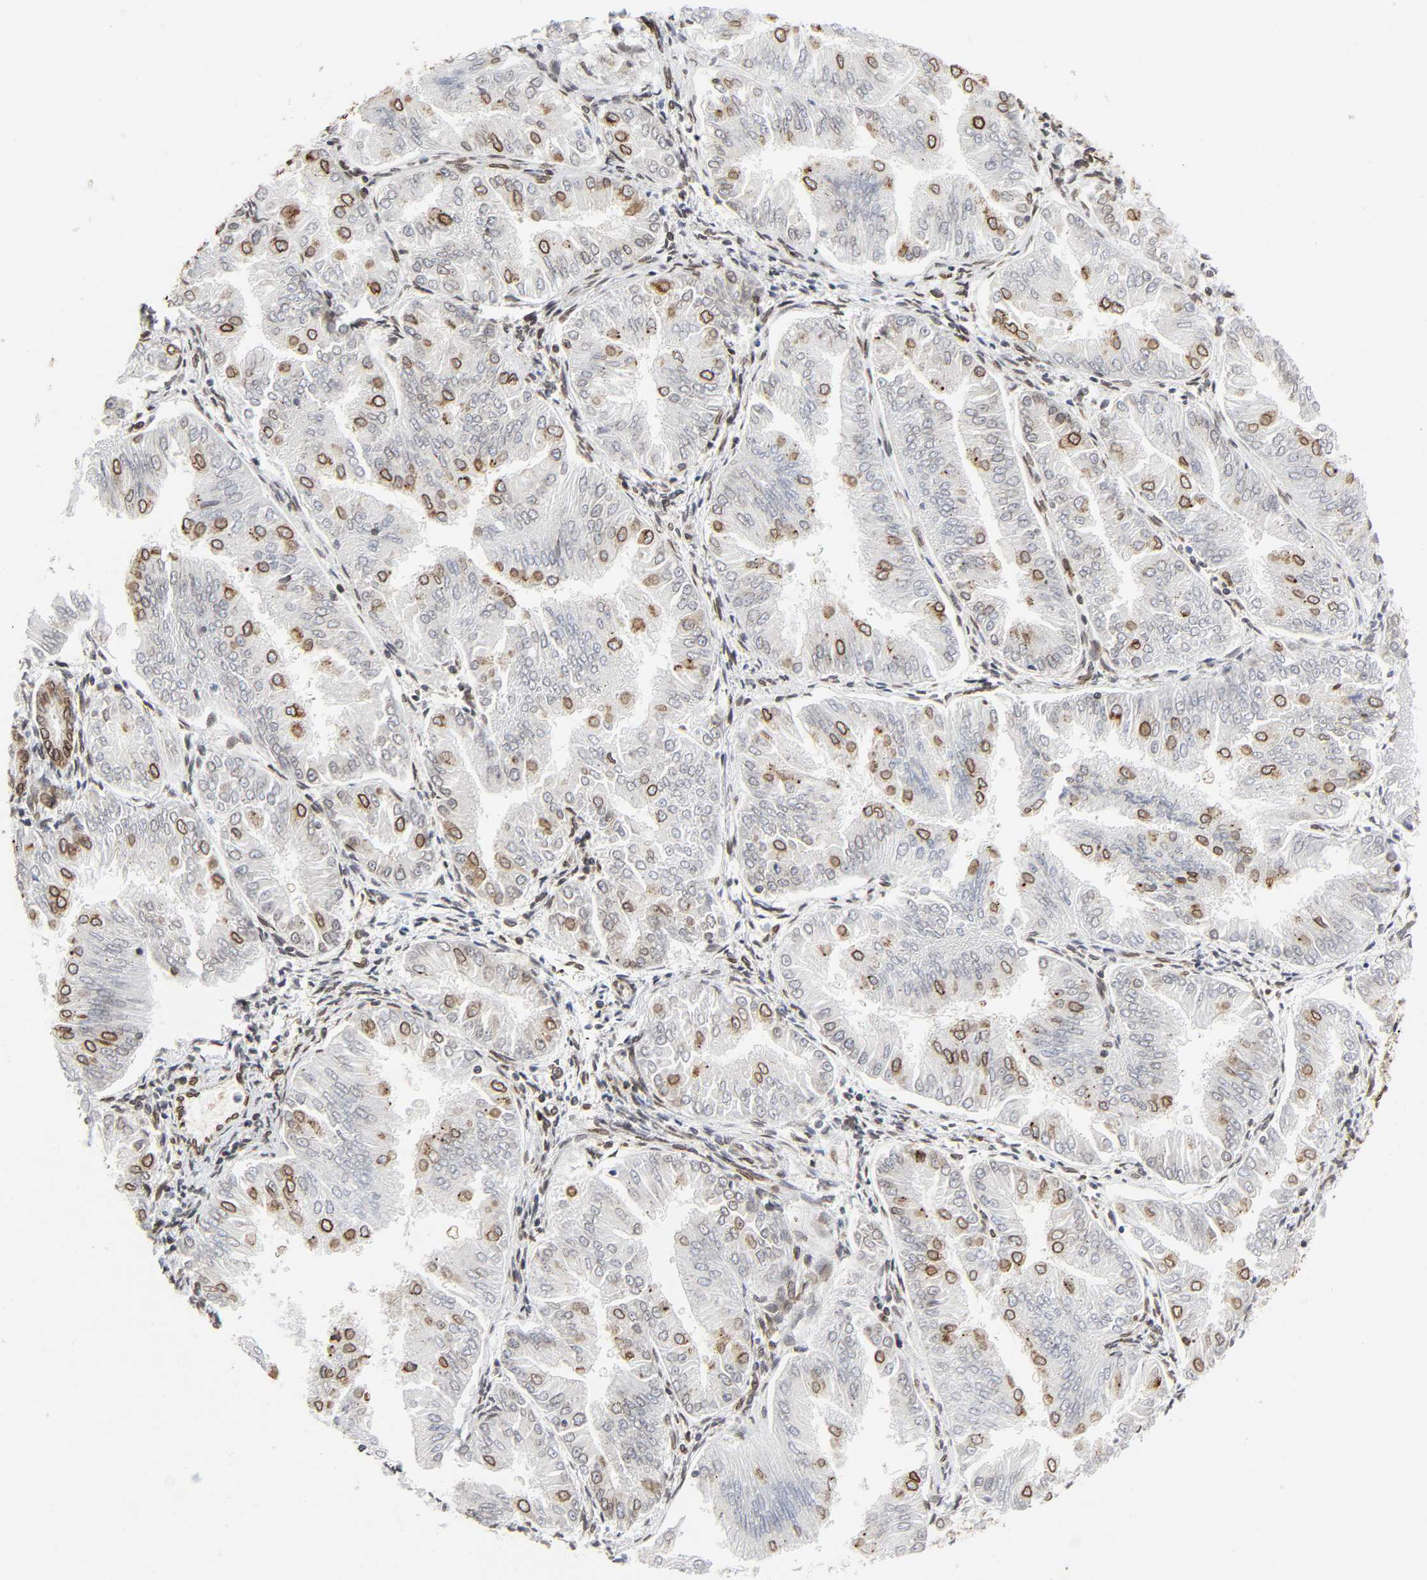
{"staining": {"intensity": "strong", "quantity": "<25%", "location": "cytoplasmic/membranous,nuclear"}, "tissue": "endometrial cancer", "cell_type": "Tumor cells", "image_type": "cancer", "snomed": [{"axis": "morphology", "description": "Adenocarcinoma, NOS"}, {"axis": "topography", "description": "Endometrium"}], "caption": "Brown immunohistochemical staining in human endometrial adenocarcinoma exhibits strong cytoplasmic/membranous and nuclear expression in approximately <25% of tumor cells. The staining was performed using DAB to visualize the protein expression in brown, while the nuclei were stained in blue with hematoxylin (Magnification: 20x).", "gene": "RANGAP1", "patient": {"sex": "female", "age": 53}}